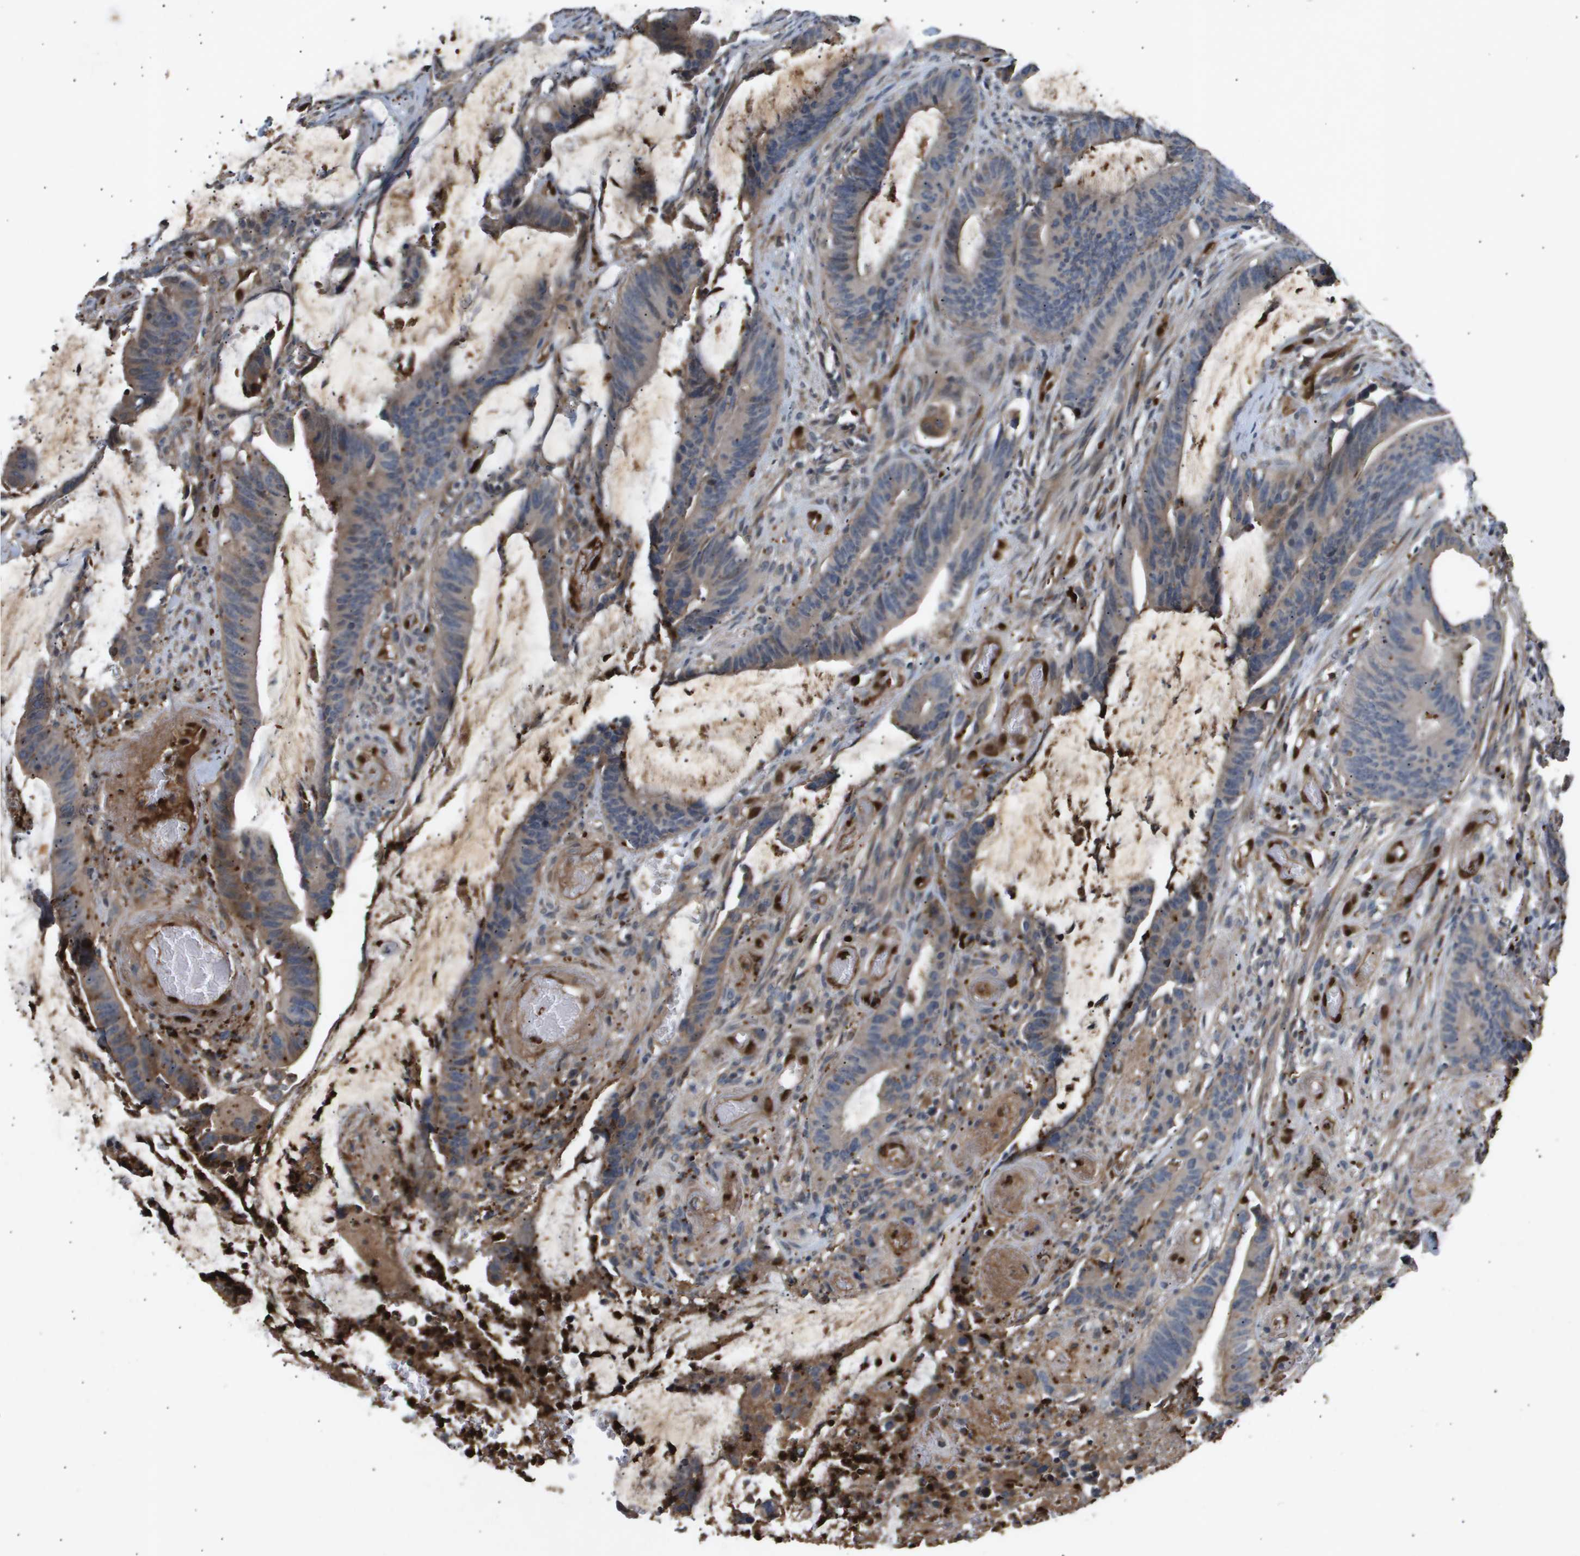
{"staining": {"intensity": "weak", "quantity": "25%-75%", "location": "cytoplasmic/membranous"}, "tissue": "colorectal cancer", "cell_type": "Tumor cells", "image_type": "cancer", "snomed": [{"axis": "morphology", "description": "Adenocarcinoma, NOS"}, {"axis": "topography", "description": "Rectum"}], "caption": "About 25%-75% of tumor cells in human colorectal cancer show weak cytoplasmic/membranous protein staining as visualized by brown immunohistochemical staining.", "gene": "ERG", "patient": {"sex": "female", "age": 66}}